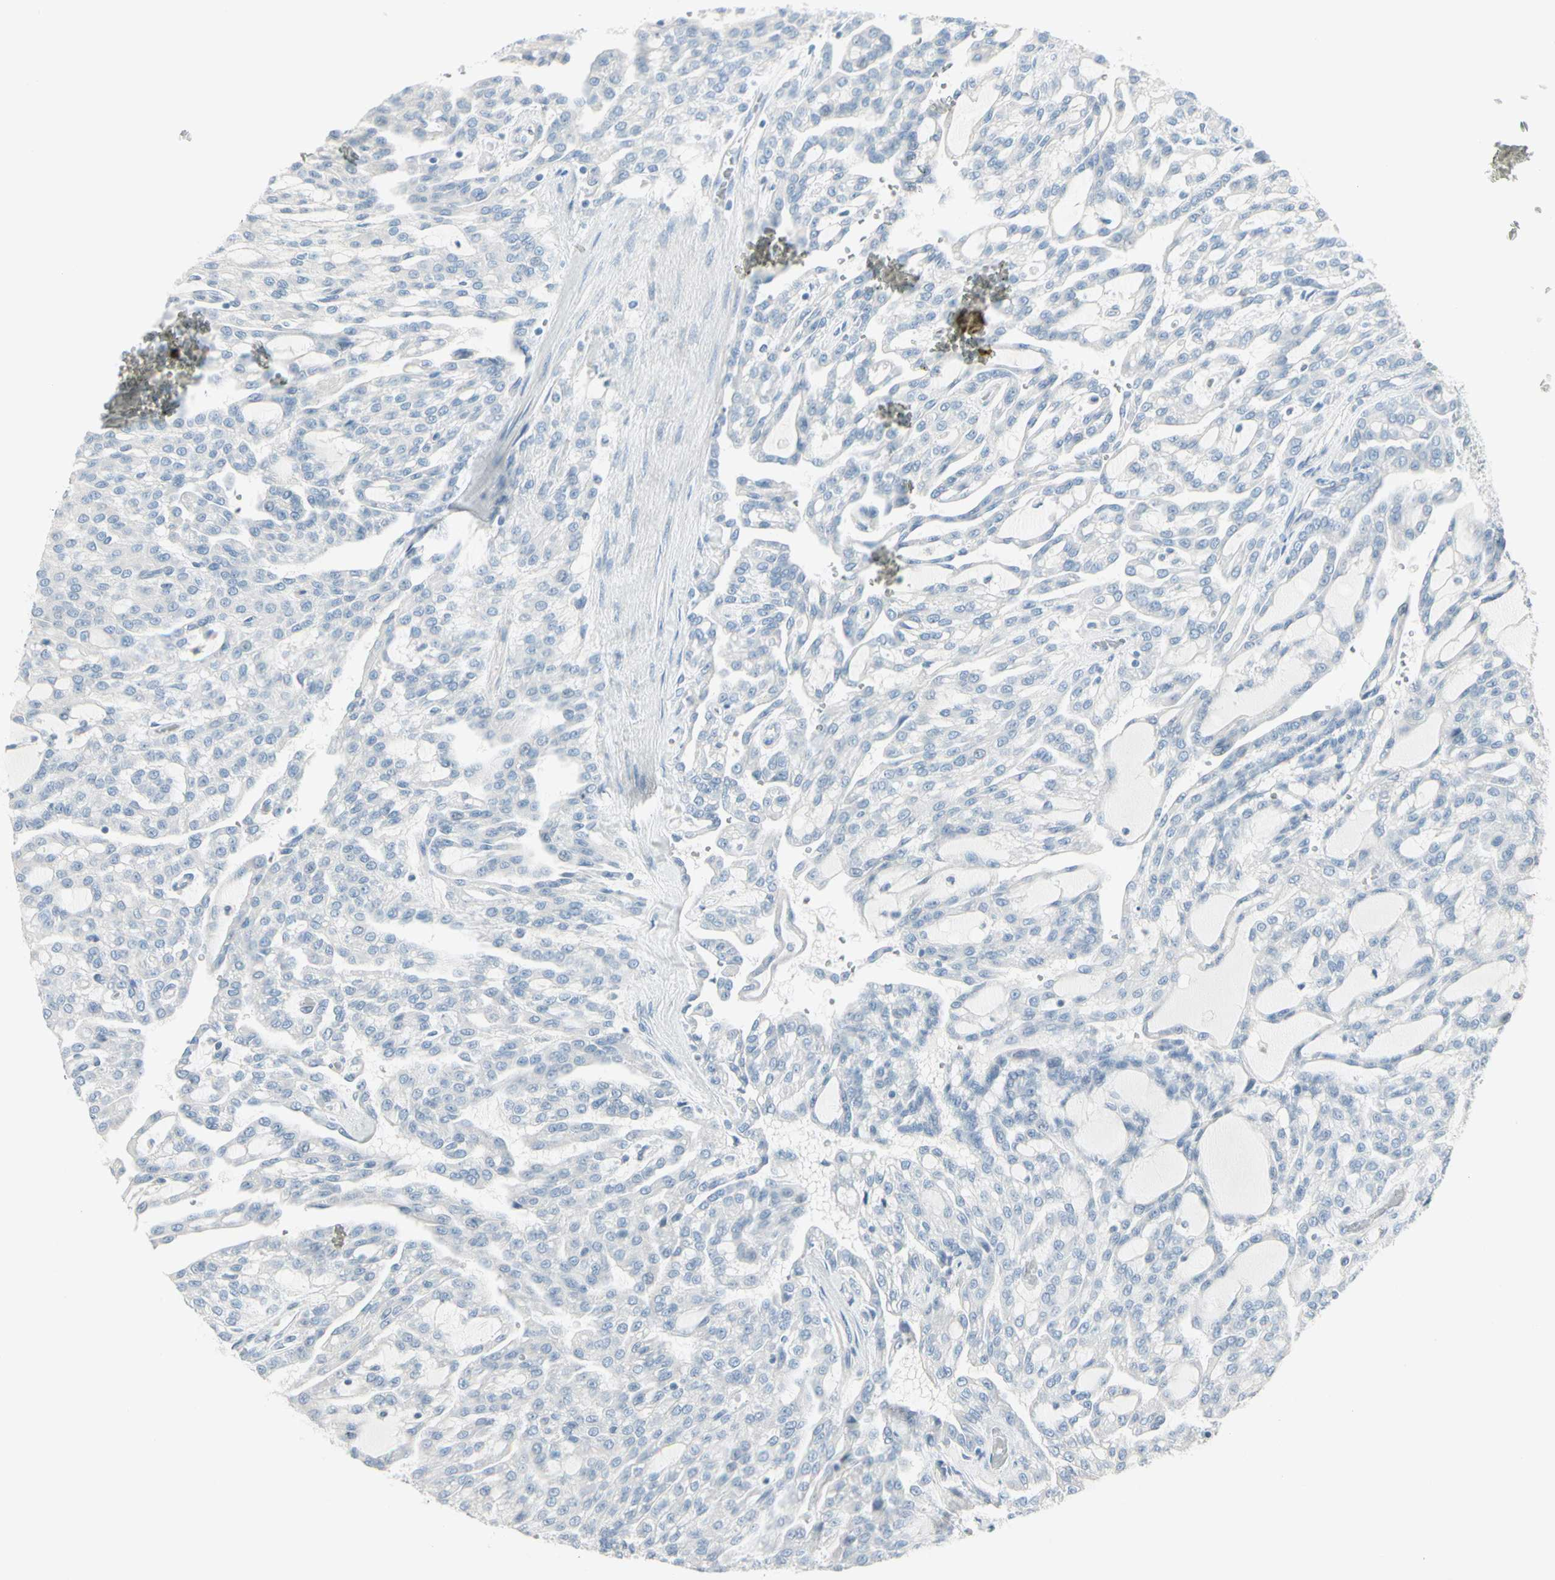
{"staining": {"intensity": "negative", "quantity": "none", "location": "none"}, "tissue": "renal cancer", "cell_type": "Tumor cells", "image_type": "cancer", "snomed": [{"axis": "morphology", "description": "Adenocarcinoma, NOS"}, {"axis": "topography", "description": "Kidney"}], "caption": "Immunohistochemistry photomicrograph of neoplastic tissue: human adenocarcinoma (renal) stained with DAB (3,3'-diaminobenzidine) reveals no significant protein expression in tumor cells. (DAB (3,3'-diaminobenzidine) IHC visualized using brightfield microscopy, high magnification).", "gene": "CYP2E1", "patient": {"sex": "male", "age": 63}}